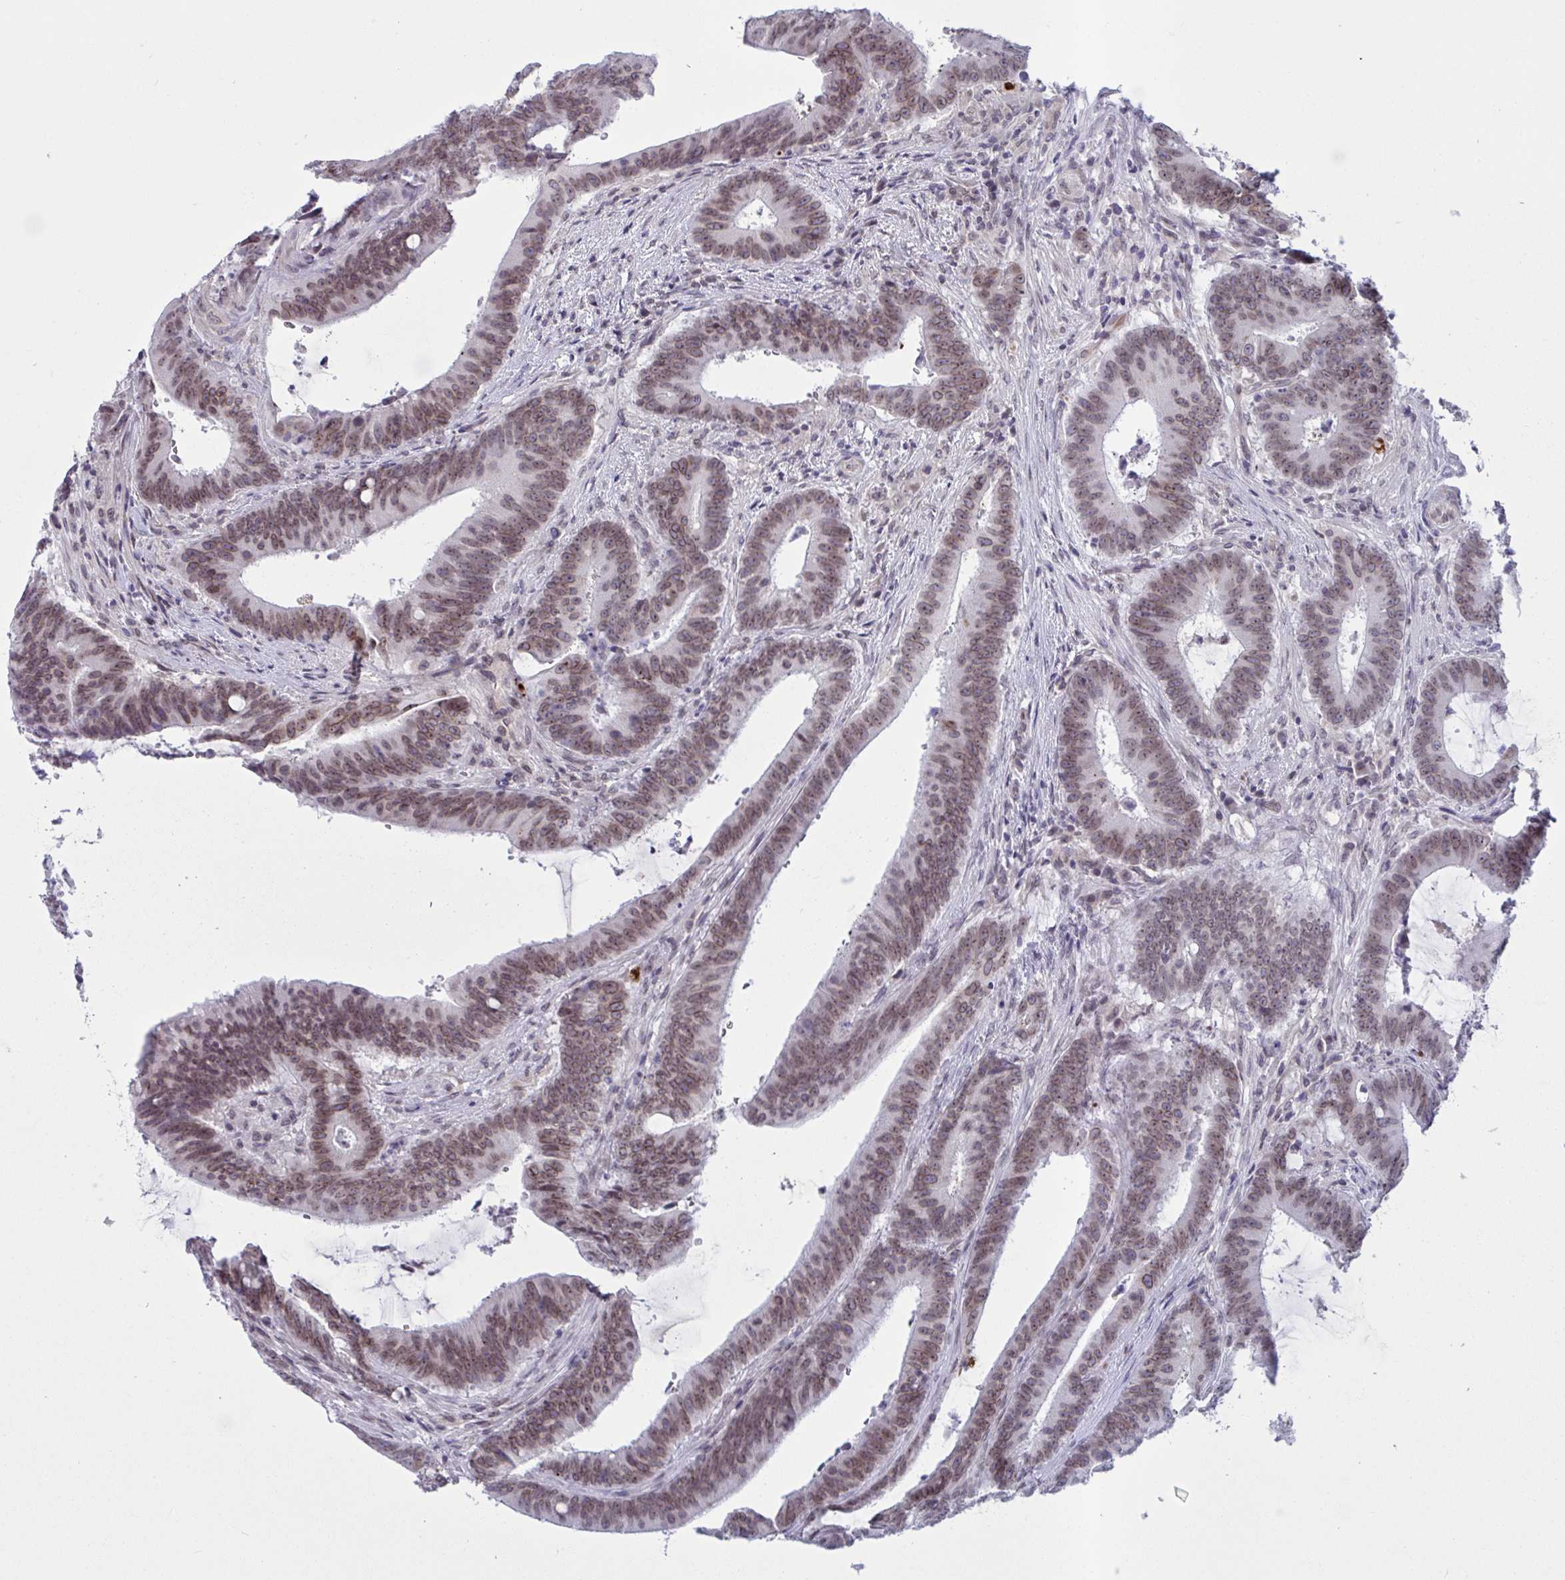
{"staining": {"intensity": "moderate", "quantity": ">75%", "location": "nuclear"}, "tissue": "colorectal cancer", "cell_type": "Tumor cells", "image_type": "cancer", "snomed": [{"axis": "morphology", "description": "Adenocarcinoma, NOS"}, {"axis": "topography", "description": "Colon"}], "caption": "Approximately >75% of tumor cells in colorectal cancer show moderate nuclear protein staining as visualized by brown immunohistochemical staining.", "gene": "DOCK11", "patient": {"sex": "female", "age": 43}}